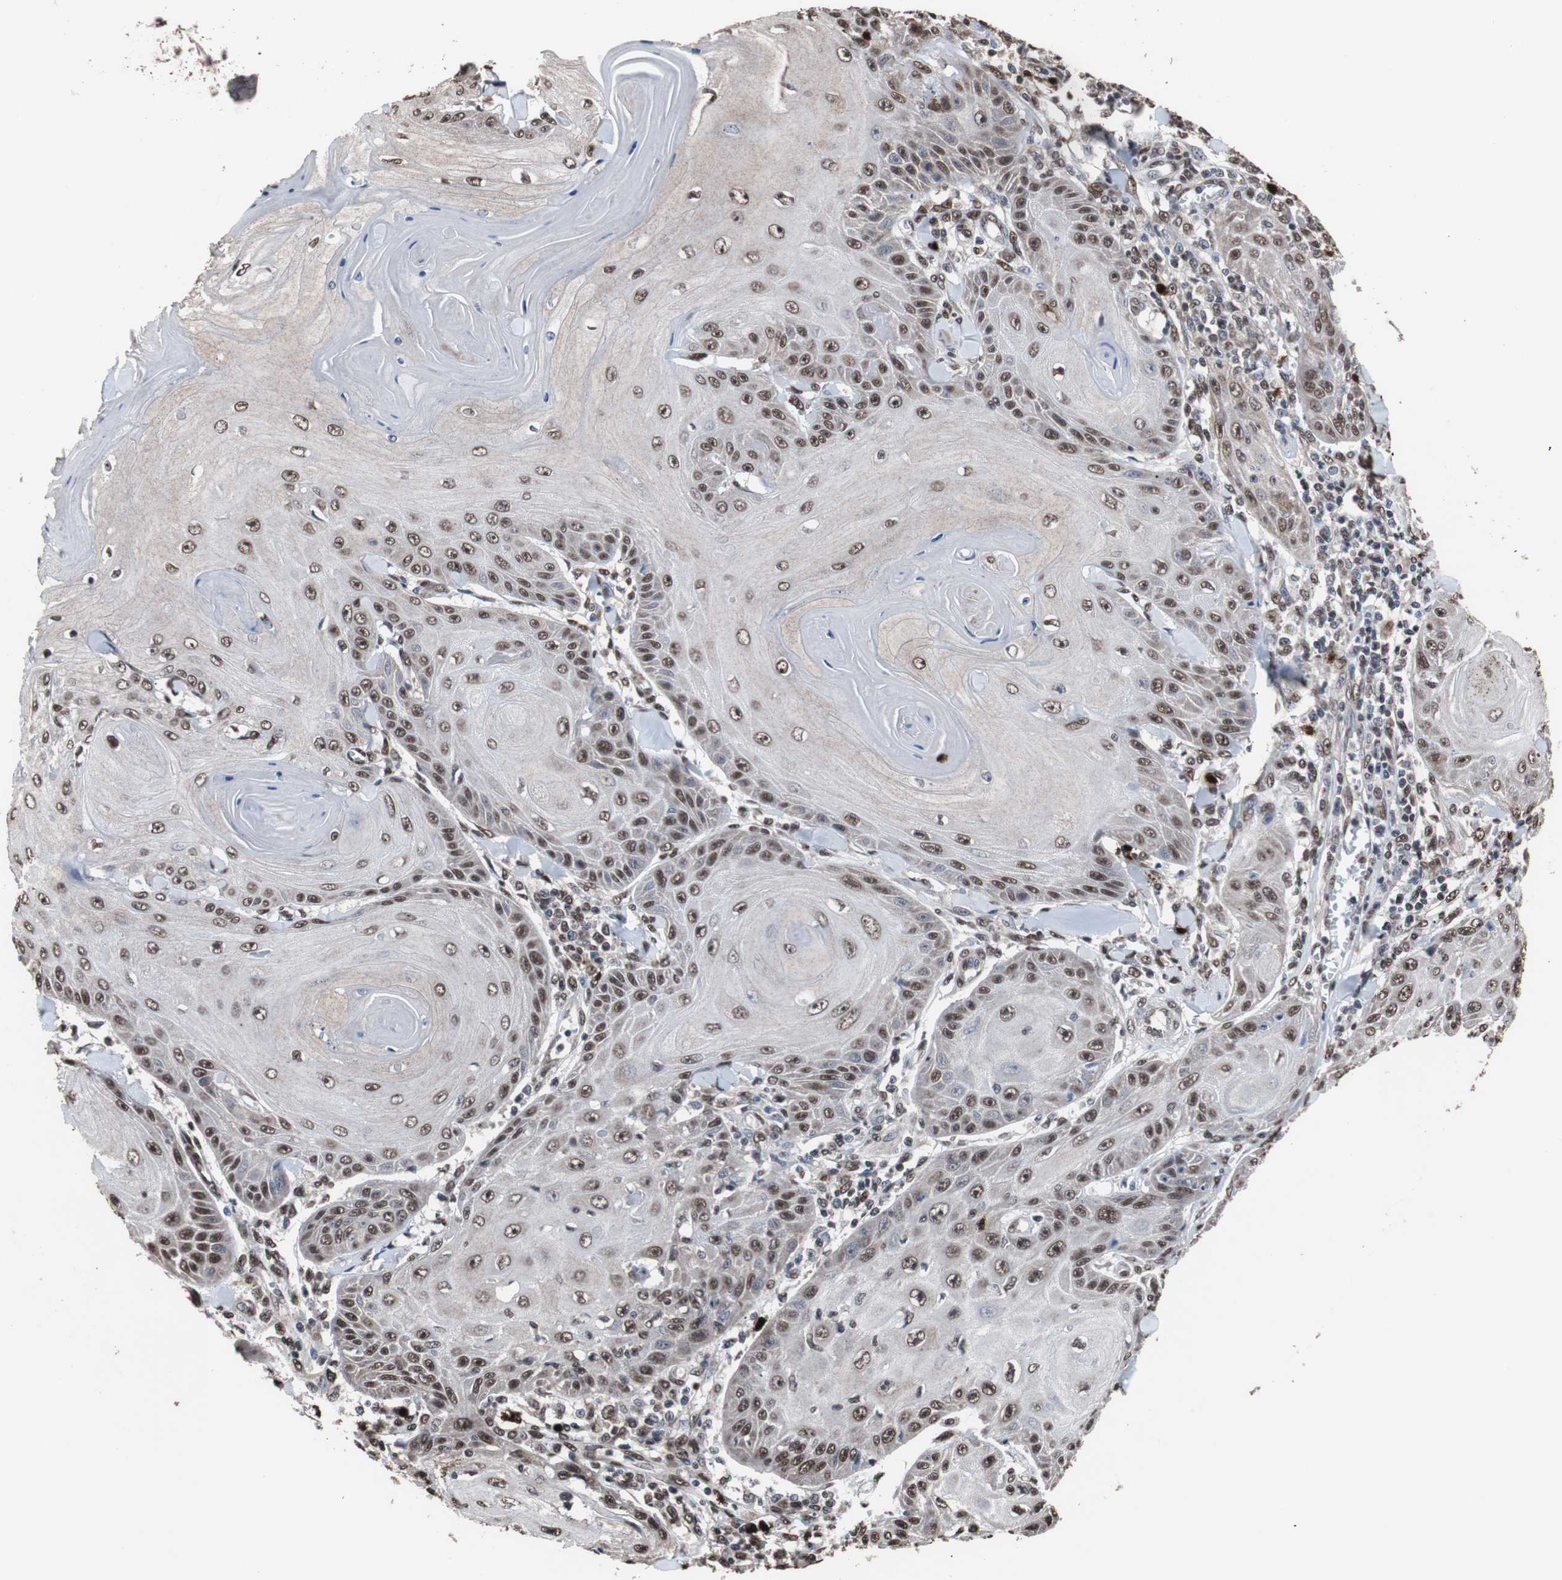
{"staining": {"intensity": "moderate", "quantity": "25%-75%", "location": "nuclear"}, "tissue": "skin cancer", "cell_type": "Tumor cells", "image_type": "cancer", "snomed": [{"axis": "morphology", "description": "Squamous cell carcinoma, NOS"}, {"axis": "topography", "description": "Skin"}], "caption": "Immunohistochemical staining of skin cancer (squamous cell carcinoma) reveals moderate nuclear protein positivity in approximately 25%-75% of tumor cells.", "gene": "MED27", "patient": {"sex": "female", "age": 78}}